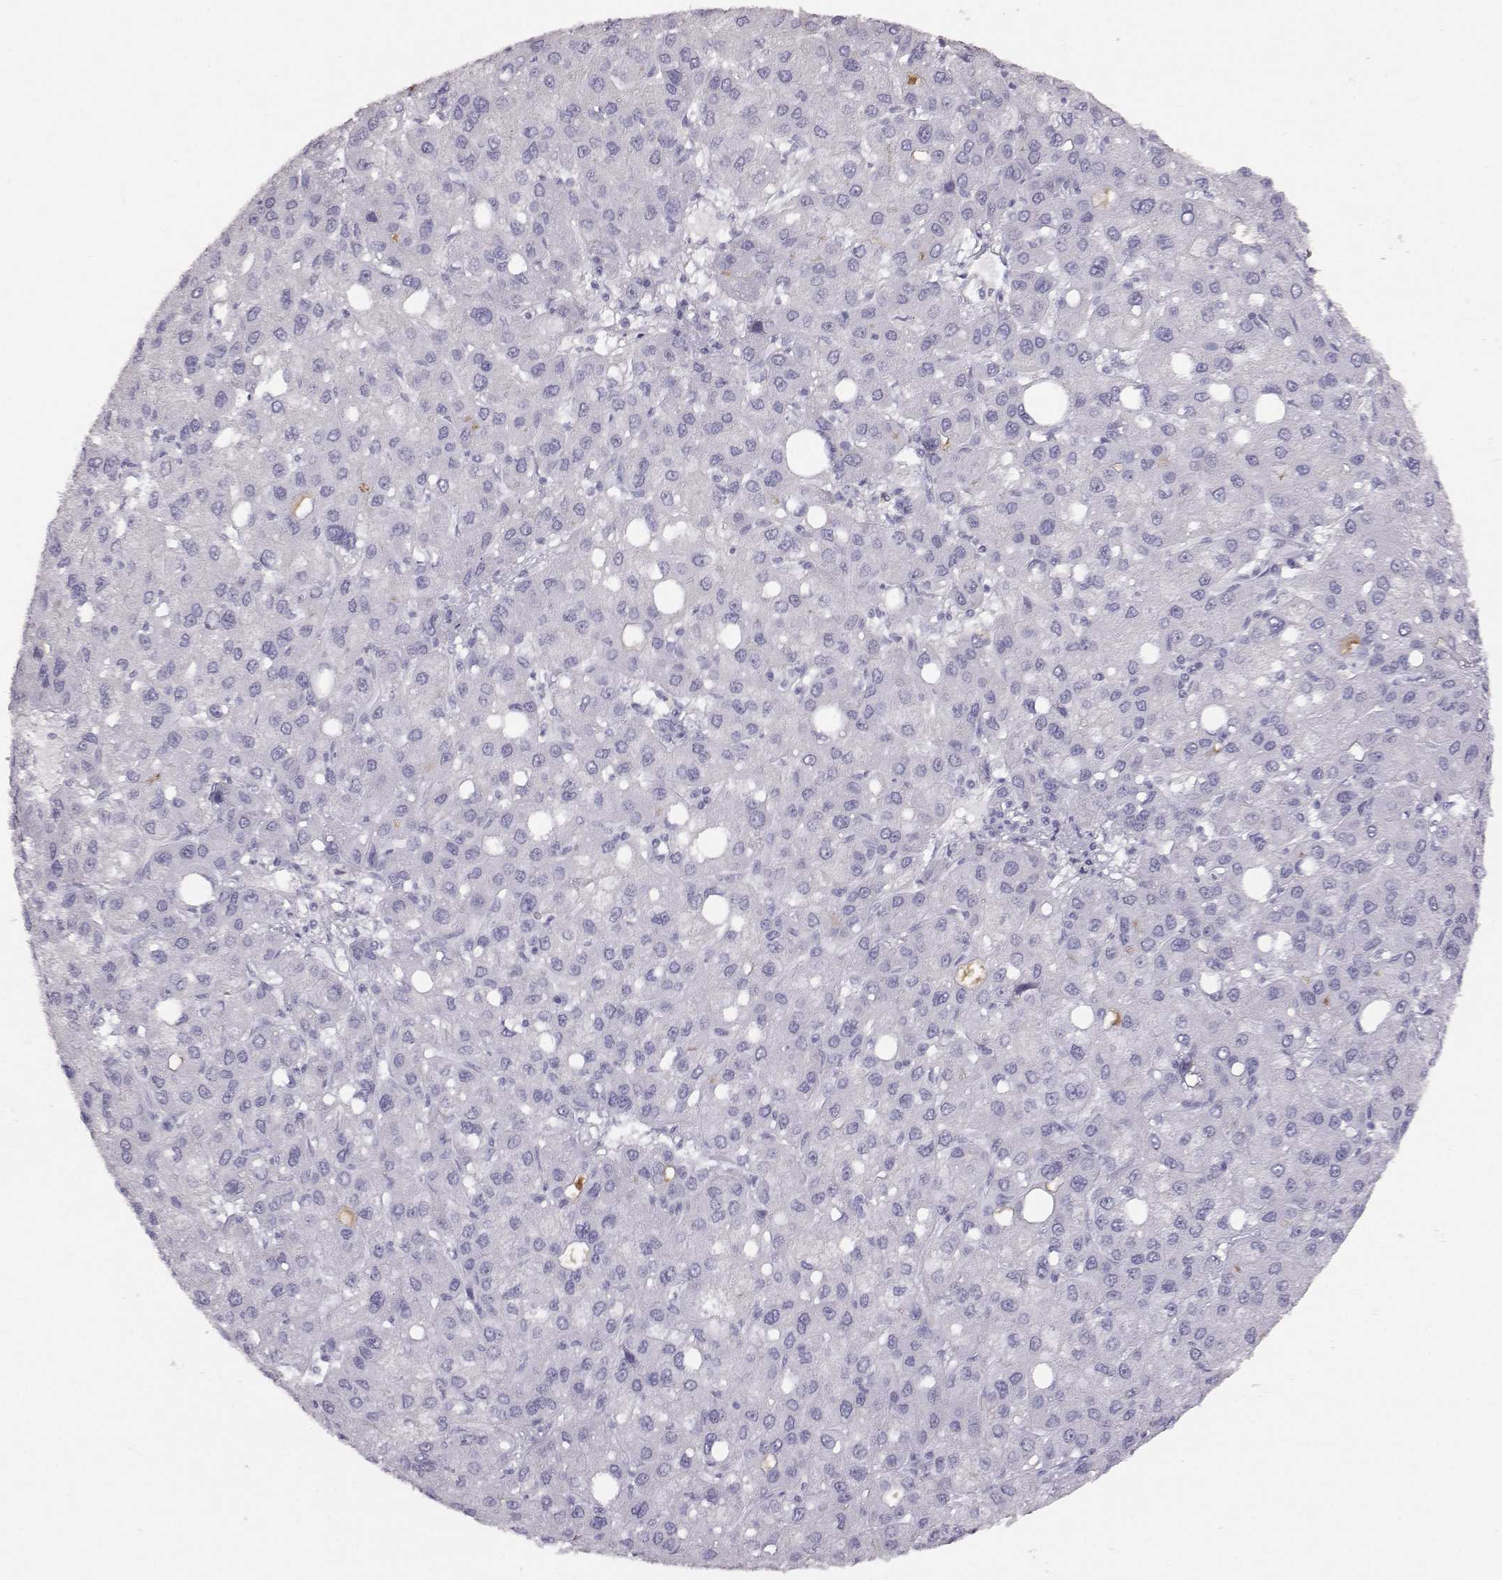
{"staining": {"intensity": "negative", "quantity": "none", "location": "none"}, "tissue": "liver cancer", "cell_type": "Tumor cells", "image_type": "cancer", "snomed": [{"axis": "morphology", "description": "Carcinoma, Hepatocellular, NOS"}, {"axis": "topography", "description": "Liver"}], "caption": "IHC micrograph of human liver cancer (hepatocellular carcinoma) stained for a protein (brown), which demonstrates no positivity in tumor cells.", "gene": "KRTAP16-1", "patient": {"sex": "male", "age": 73}}